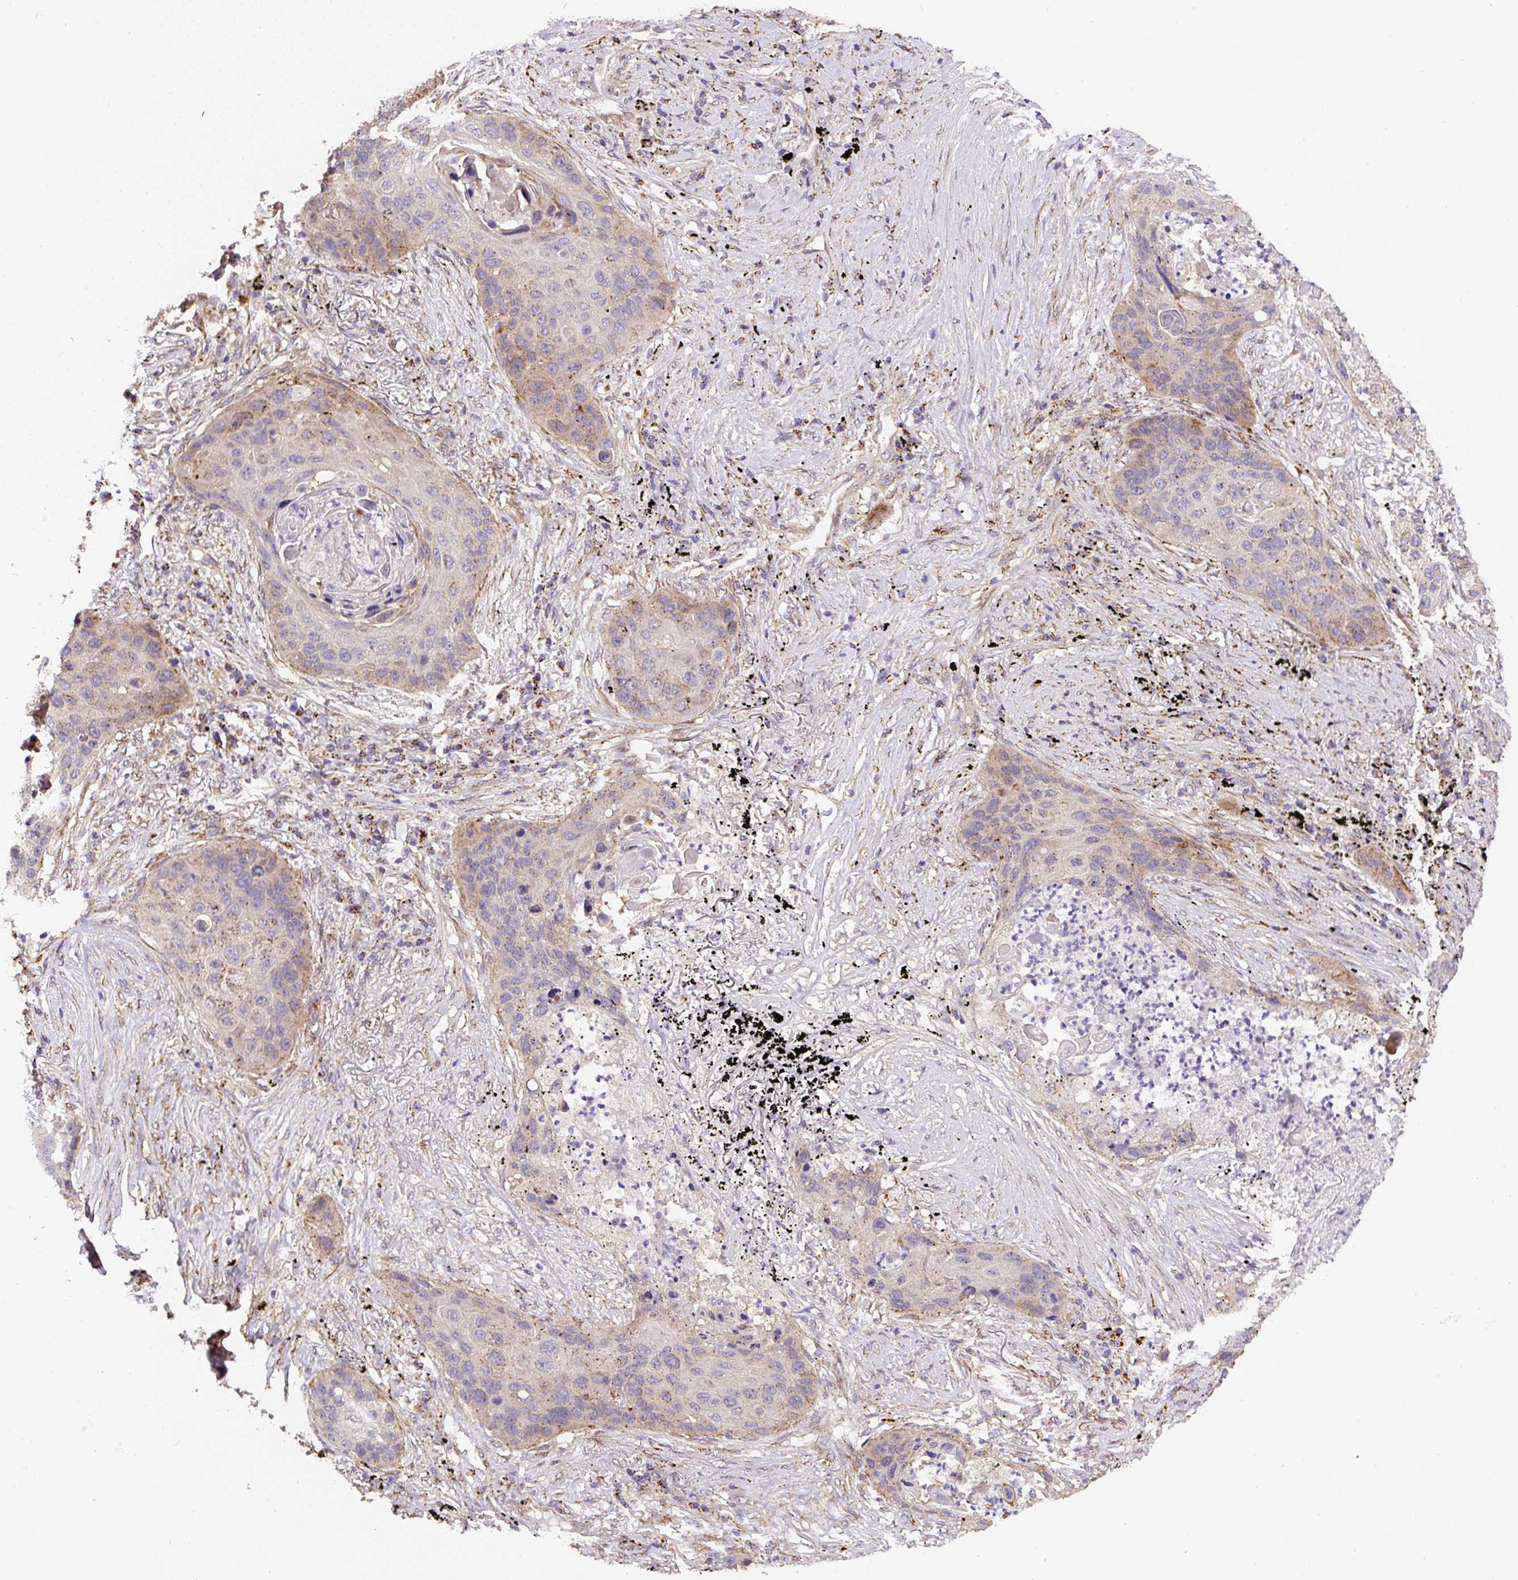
{"staining": {"intensity": "weak", "quantity": "<25%", "location": "cytoplasmic/membranous"}, "tissue": "lung cancer", "cell_type": "Tumor cells", "image_type": "cancer", "snomed": [{"axis": "morphology", "description": "Squamous cell carcinoma, NOS"}, {"axis": "topography", "description": "Lung"}], "caption": "Protein analysis of lung squamous cell carcinoma shows no significant positivity in tumor cells. Brightfield microscopy of IHC stained with DAB (3,3'-diaminobenzidine) (brown) and hematoxylin (blue), captured at high magnification.", "gene": "RNF170", "patient": {"sex": "female", "age": 63}}